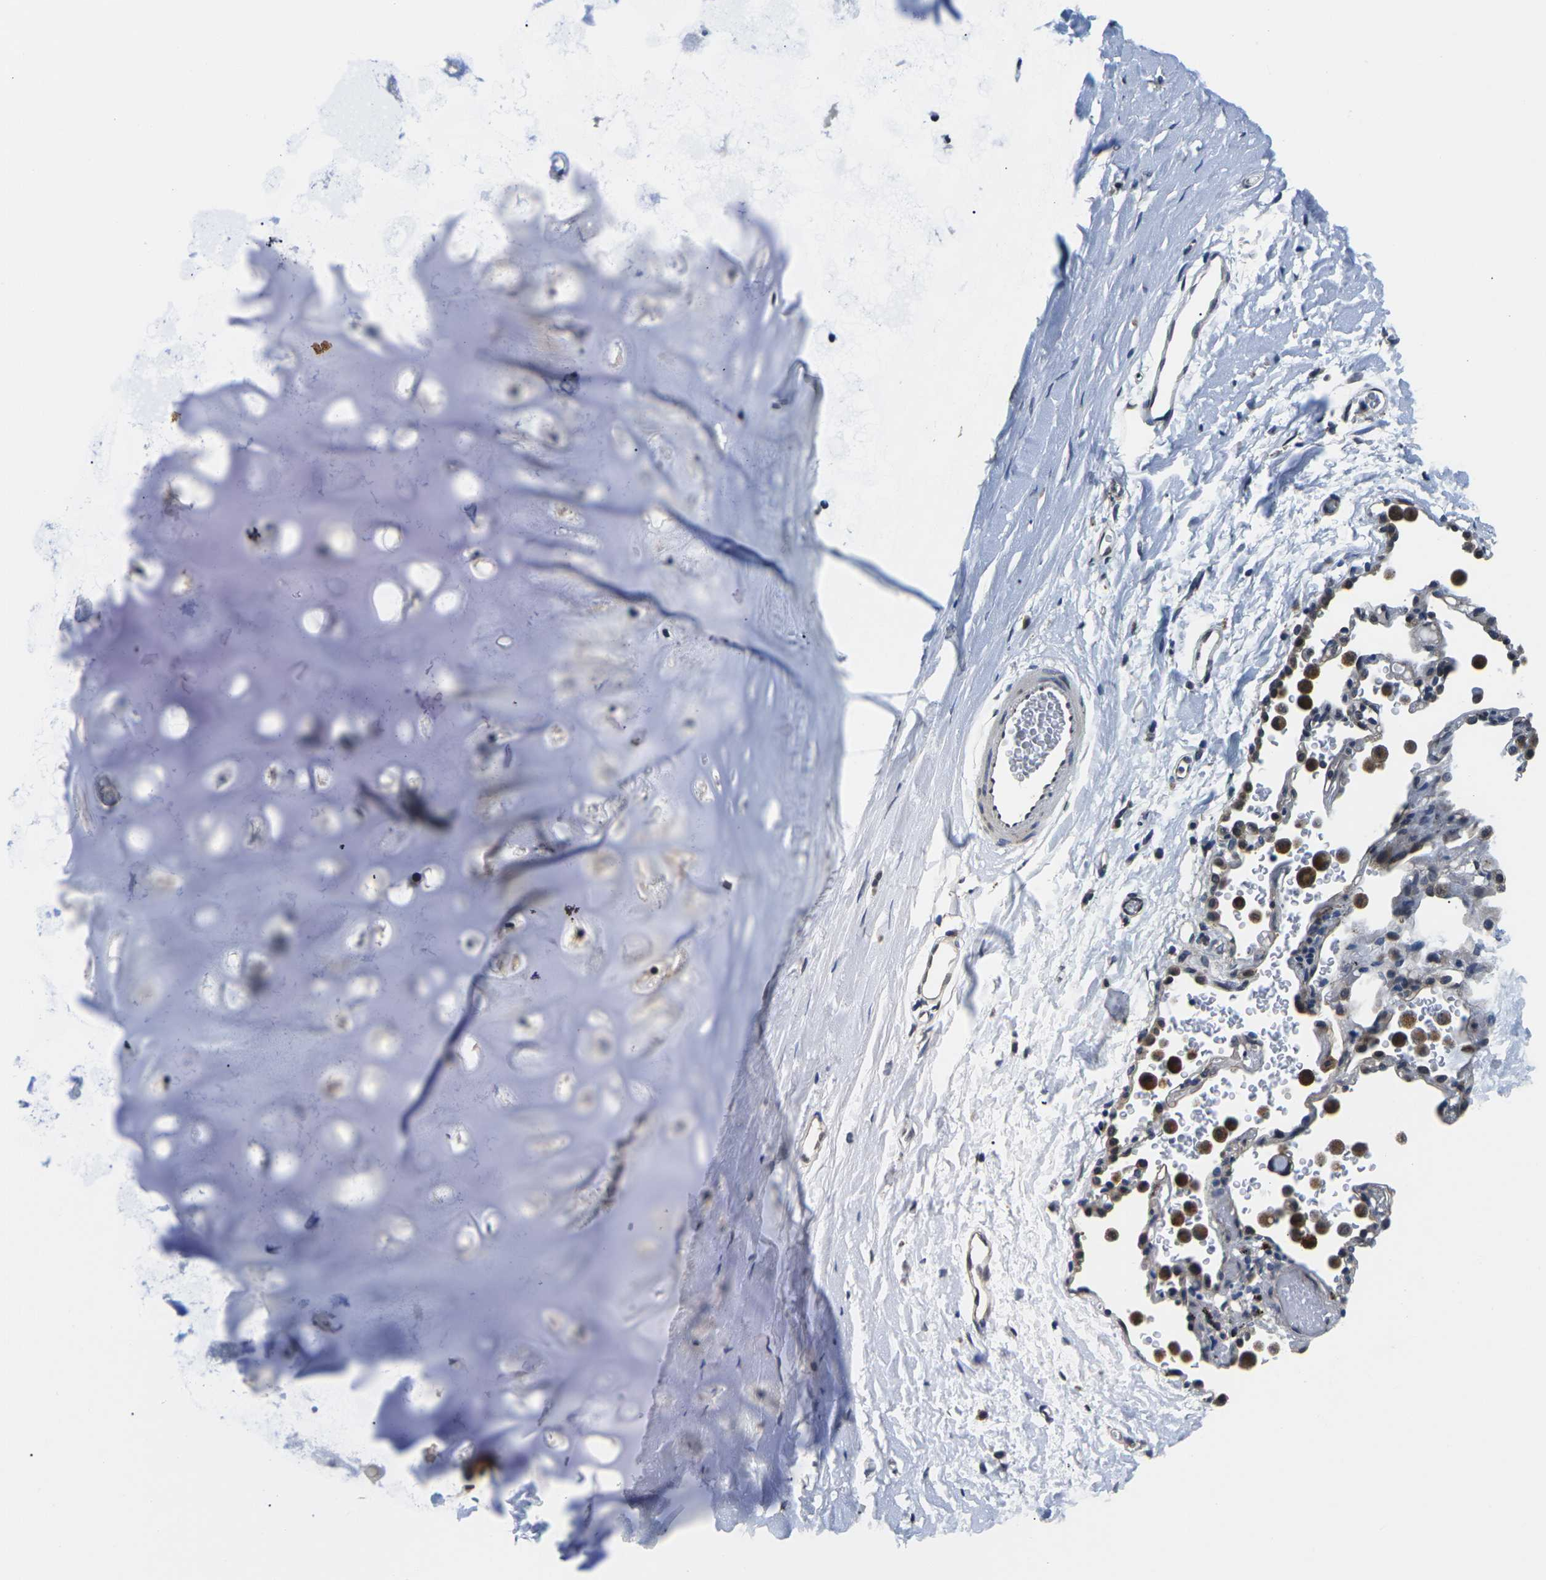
{"staining": {"intensity": "weak", "quantity": ">75%", "location": "cytoplasmic/membranous,nuclear"}, "tissue": "adipose tissue", "cell_type": "Adipocytes", "image_type": "normal", "snomed": [{"axis": "morphology", "description": "Normal tissue, NOS"}, {"axis": "topography", "description": "Cartilage tissue"}, {"axis": "topography", "description": "Bronchus"}], "caption": "Protein expression analysis of benign human adipose tissue reveals weak cytoplasmic/membranous,nuclear staining in about >75% of adipocytes. (brown staining indicates protein expression, while blue staining denotes nuclei).", "gene": "SNX10", "patient": {"sex": "female", "age": 53}}